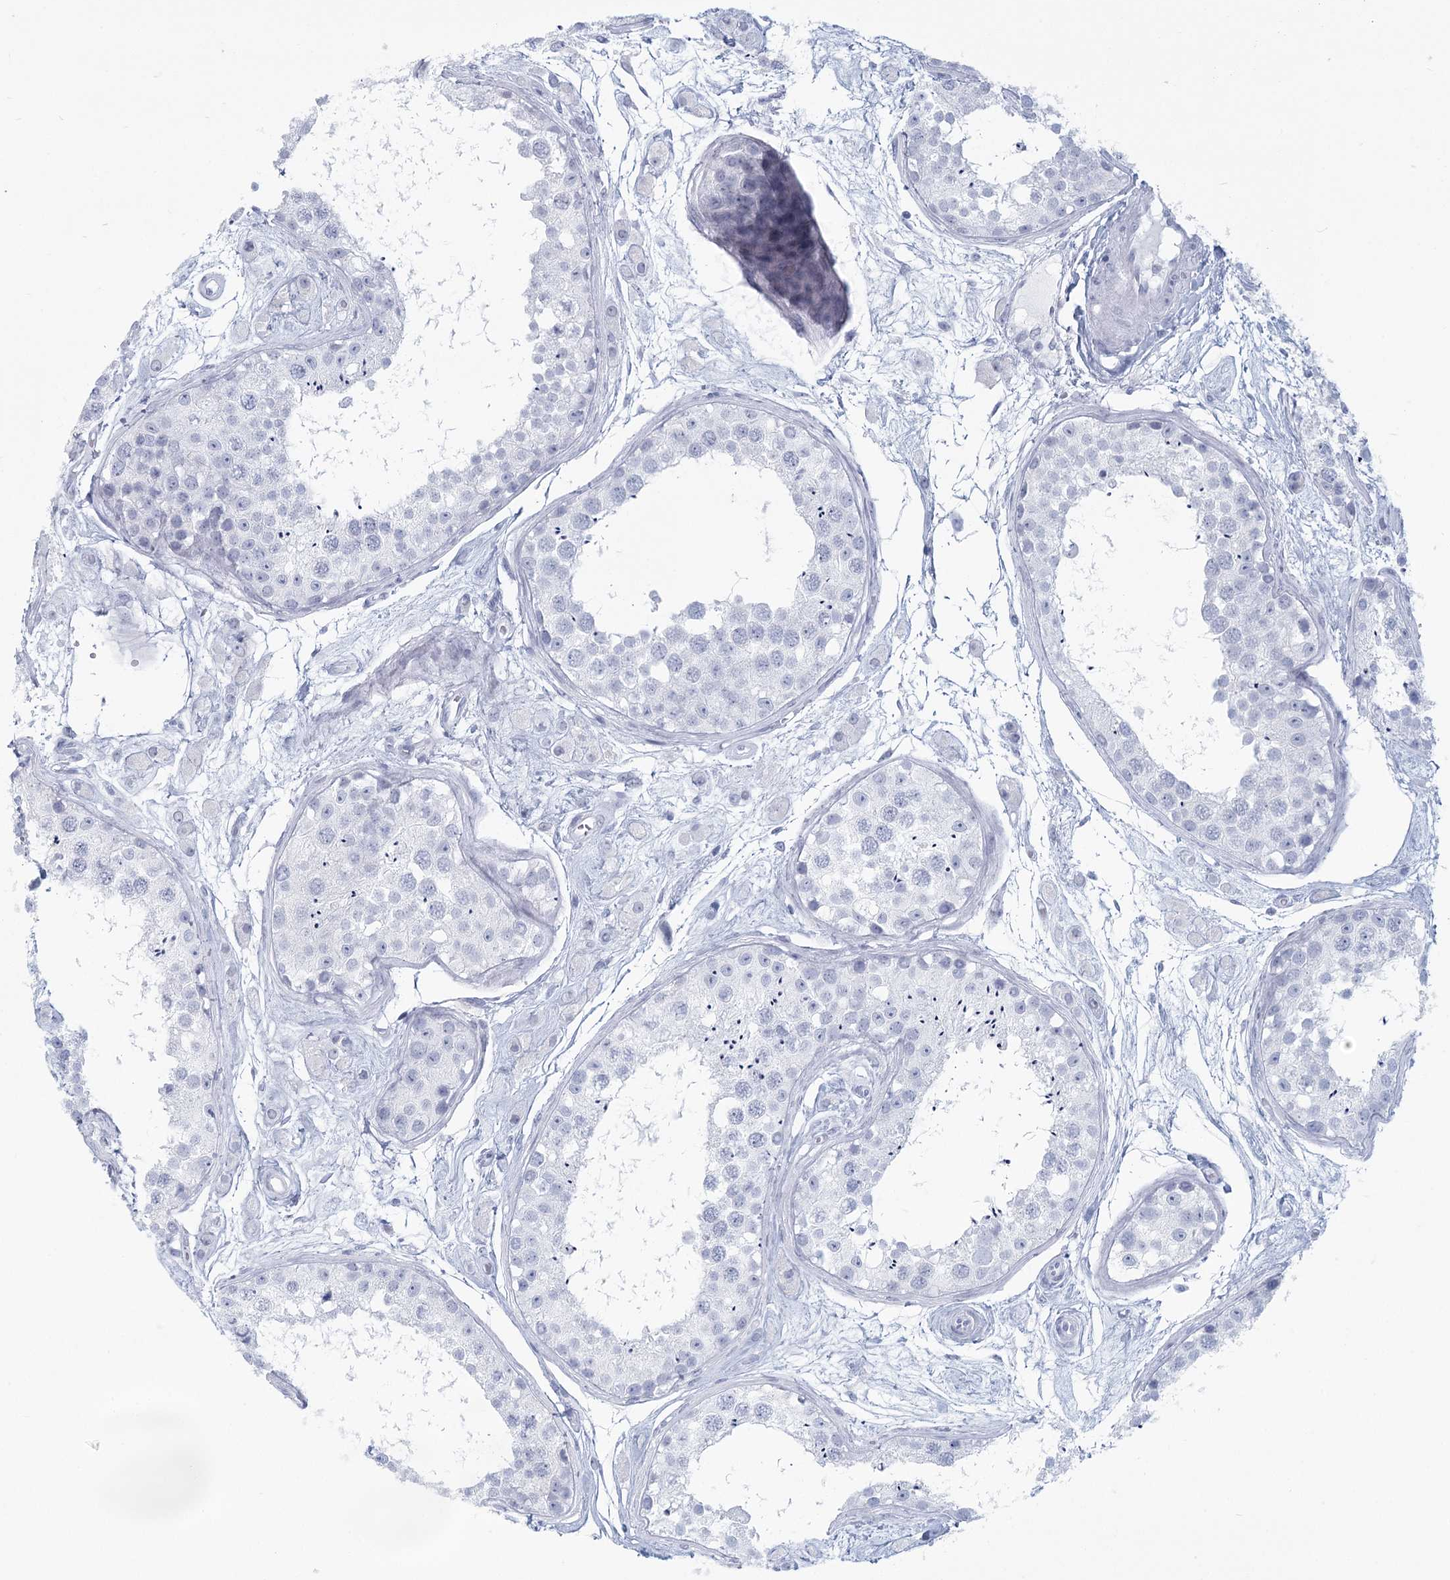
{"staining": {"intensity": "negative", "quantity": "none", "location": "none"}, "tissue": "testis", "cell_type": "Cells in seminiferous ducts", "image_type": "normal", "snomed": [{"axis": "morphology", "description": "Normal tissue, NOS"}, {"axis": "topography", "description": "Testis"}], "caption": "The immunohistochemistry histopathology image has no significant expression in cells in seminiferous ducts of testis.", "gene": "WNT8B", "patient": {"sex": "male", "age": 25}}